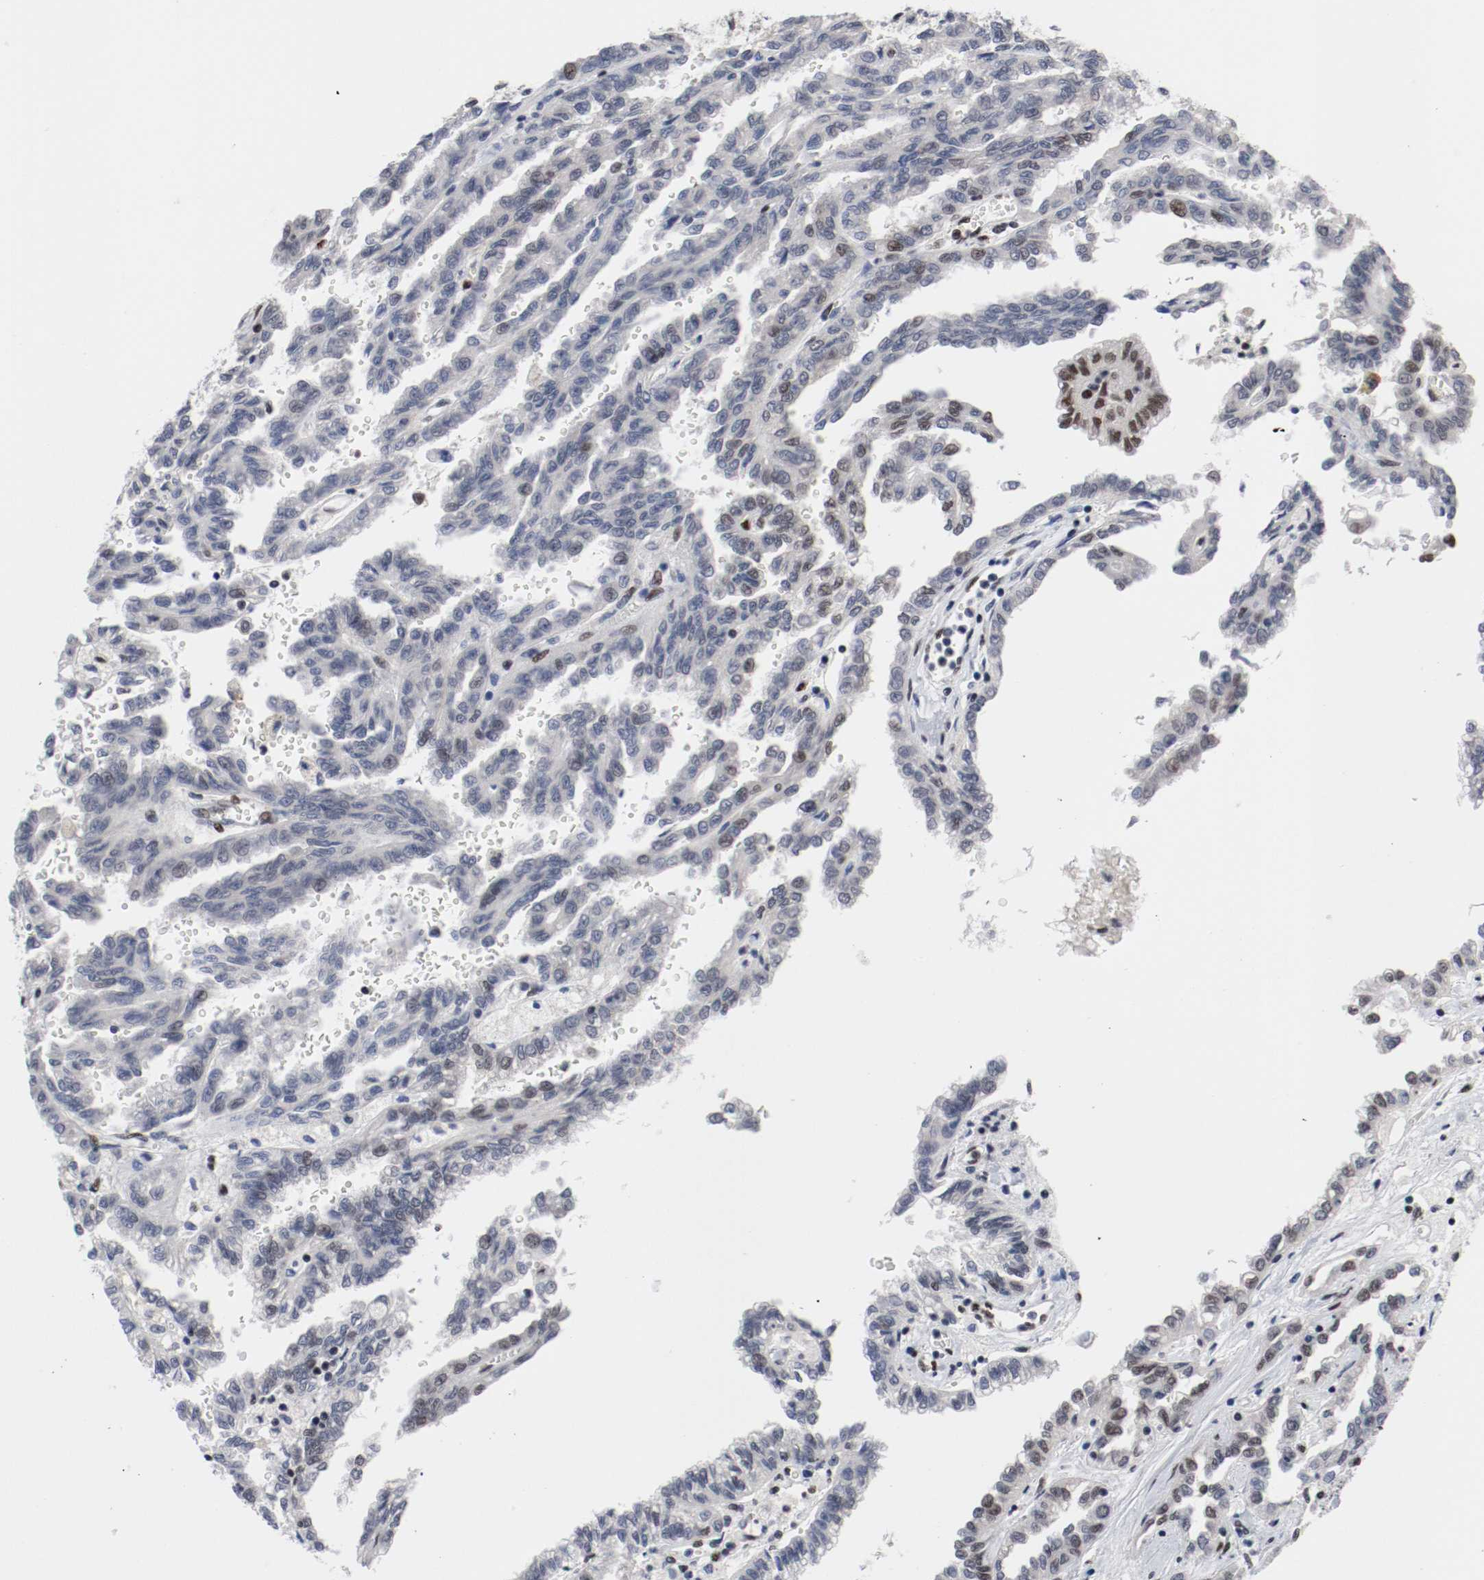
{"staining": {"intensity": "weak", "quantity": "<25%", "location": "nuclear"}, "tissue": "renal cancer", "cell_type": "Tumor cells", "image_type": "cancer", "snomed": [{"axis": "morphology", "description": "Inflammation, NOS"}, {"axis": "morphology", "description": "Adenocarcinoma, NOS"}, {"axis": "topography", "description": "Kidney"}], "caption": "This is an immunohistochemistry (IHC) photomicrograph of human renal cancer. There is no positivity in tumor cells.", "gene": "MEF2D", "patient": {"sex": "male", "age": 68}}